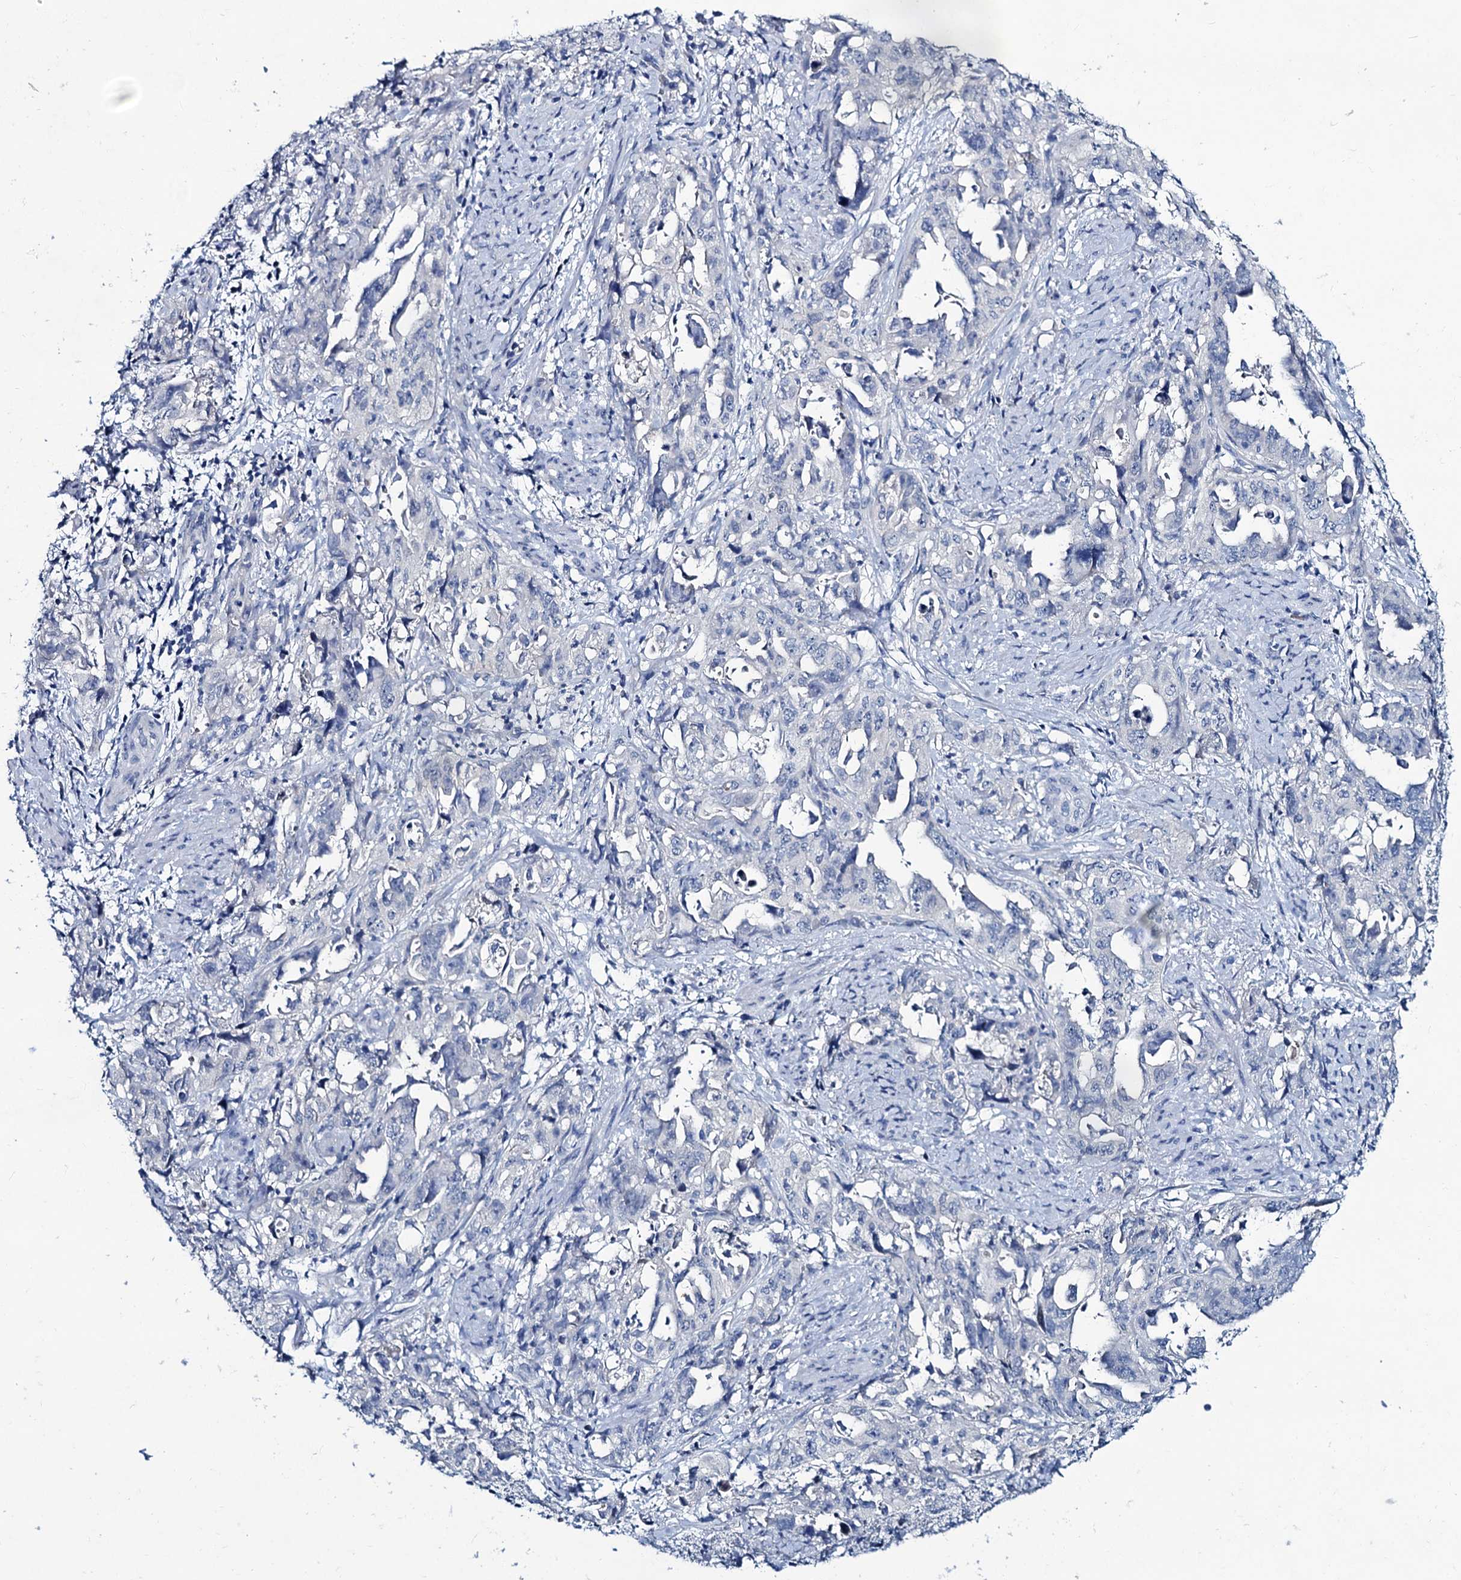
{"staining": {"intensity": "negative", "quantity": "none", "location": "none"}, "tissue": "endometrial cancer", "cell_type": "Tumor cells", "image_type": "cancer", "snomed": [{"axis": "morphology", "description": "Adenocarcinoma, NOS"}, {"axis": "topography", "description": "Endometrium"}], "caption": "Protein analysis of endometrial cancer displays no significant positivity in tumor cells.", "gene": "RTKN2", "patient": {"sex": "female", "age": 65}}